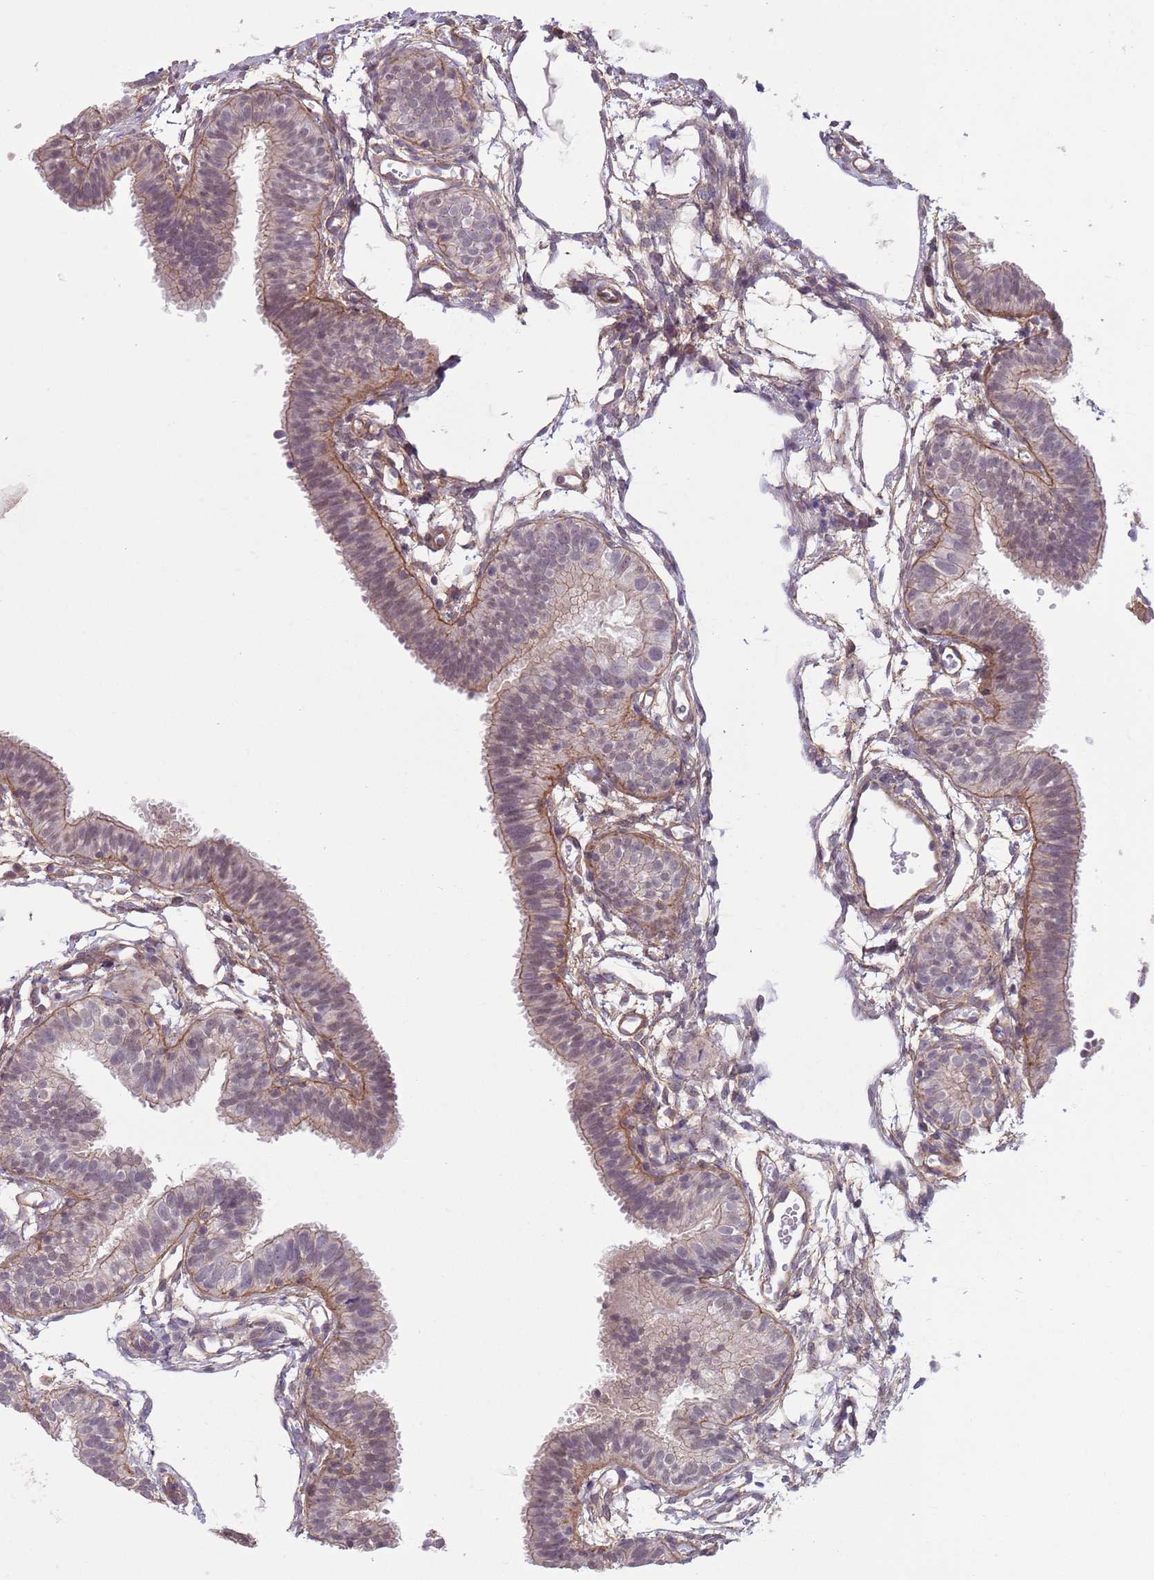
{"staining": {"intensity": "weak", "quantity": "25%-75%", "location": "cytoplasmic/membranous,nuclear"}, "tissue": "fallopian tube", "cell_type": "Glandular cells", "image_type": "normal", "snomed": [{"axis": "morphology", "description": "Normal tissue, NOS"}, {"axis": "topography", "description": "Fallopian tube"}], "caption": "Immunohistochemistry (IHC) staining of benign fallopian tube, which exhibits low levels of weak cytoplasmic/membranous,nuclear positivity in about 25%-75% of glandular cells indicating weak cytoplasmic/membranous,nuclear protein positivity. The staining was performed using DAB (brown) for protein detection and nuclei were counterstained in hematoxylin (blue).", "gene": "CREBZF", "patient": {"sex": "female", "age": 35}}